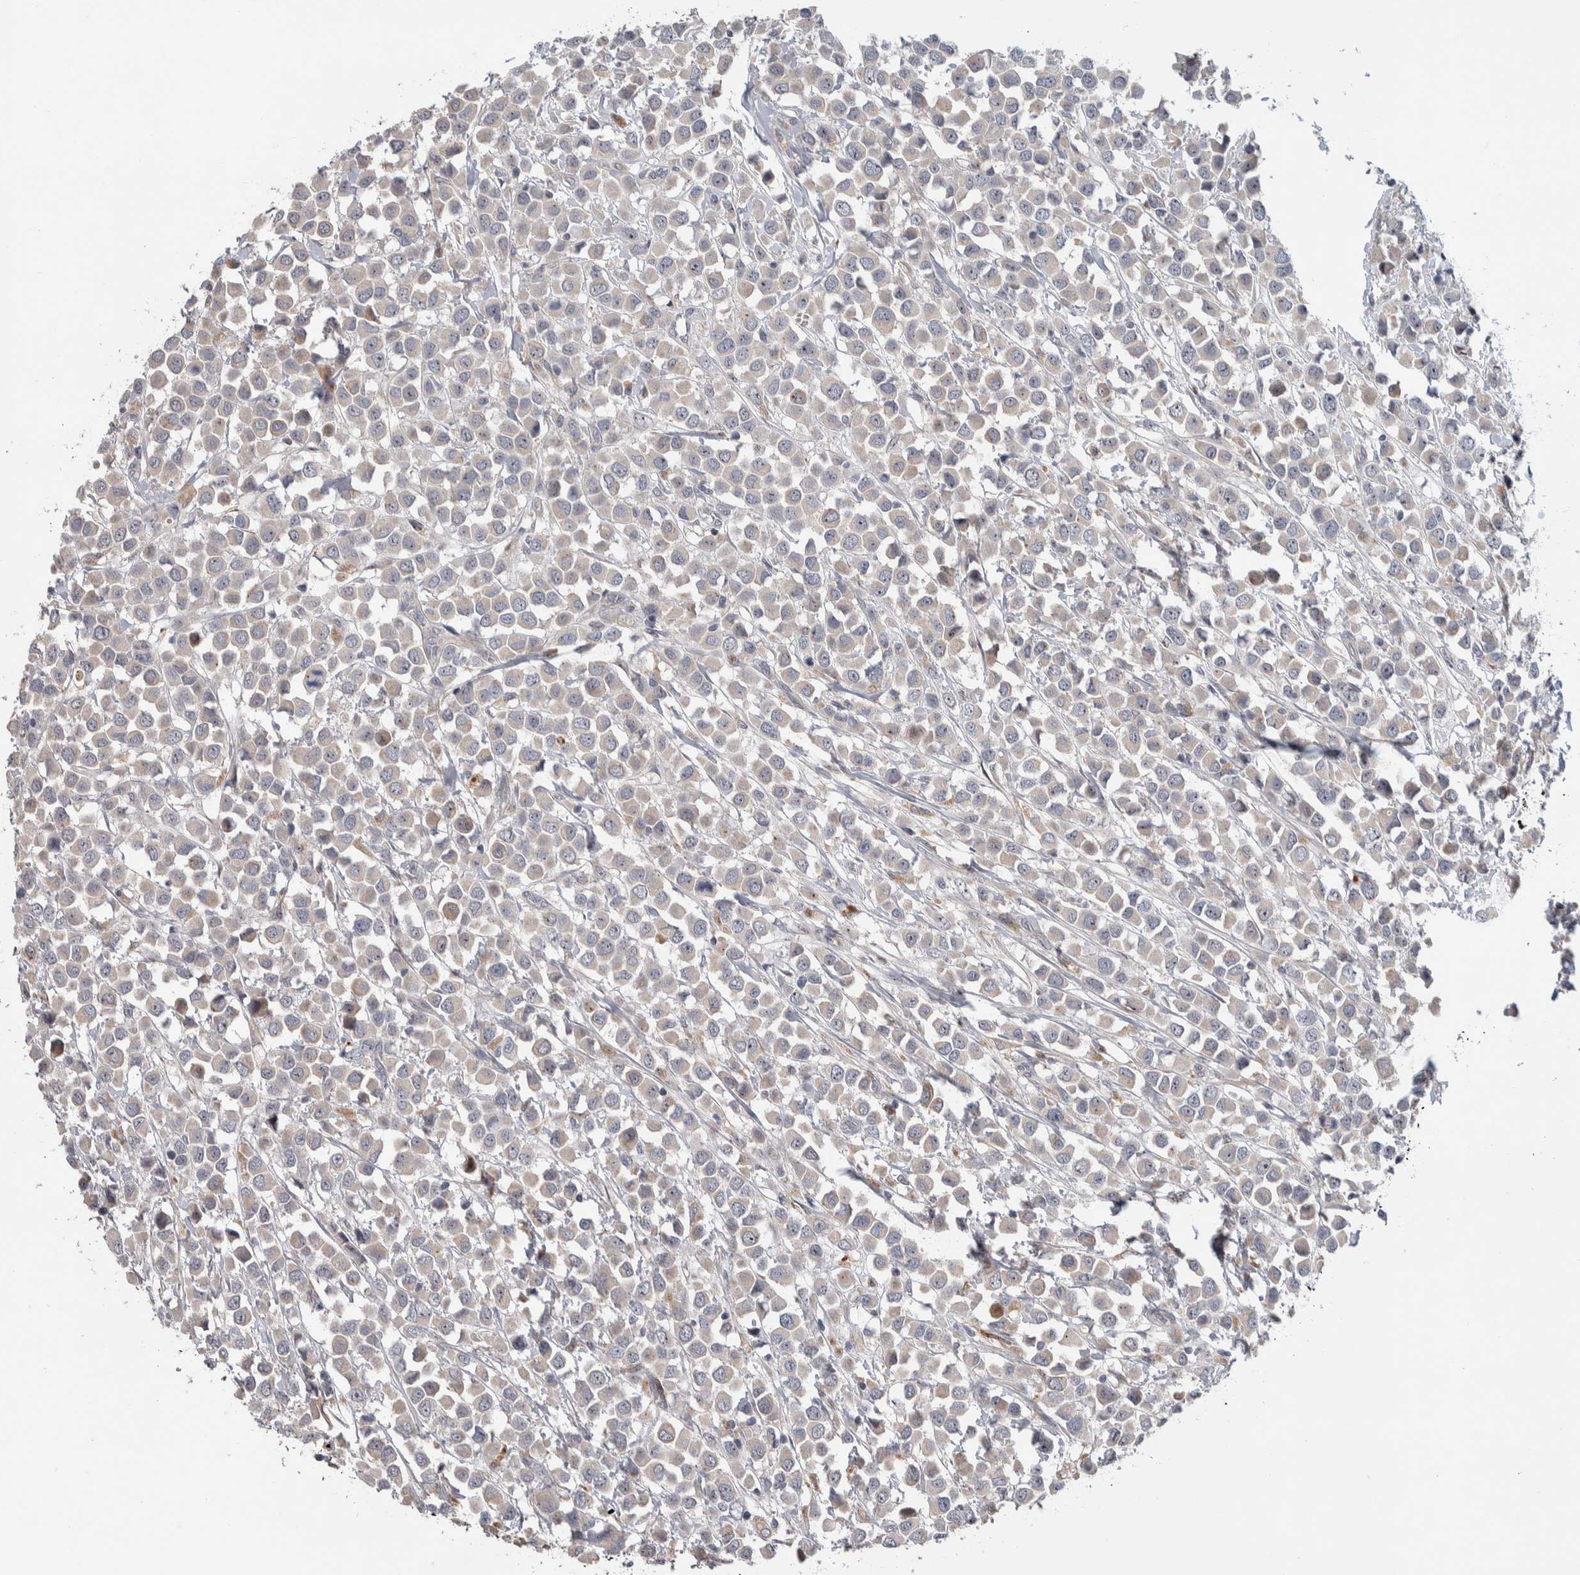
{"staining": {"intensity": "moderate", "quantity": "<25%", "location": "nuclear"}, "tissue": "breast cancer", "cell_type": "Tumor cells", "image_type": "cancer", "snomed": [{"axis": "morphology", "description": "Duct carcinoma"}, {"axis": "topography", "description": "Breast"}], "caption": "Breast invasive ductal carcinoma tissue exhibits moderate nuclear expression in approximately <25% of tumor cells, visualized by immunohistochemistry.", "gene": "PRRG4", "patient": {"sex": "female", "age": 61}}